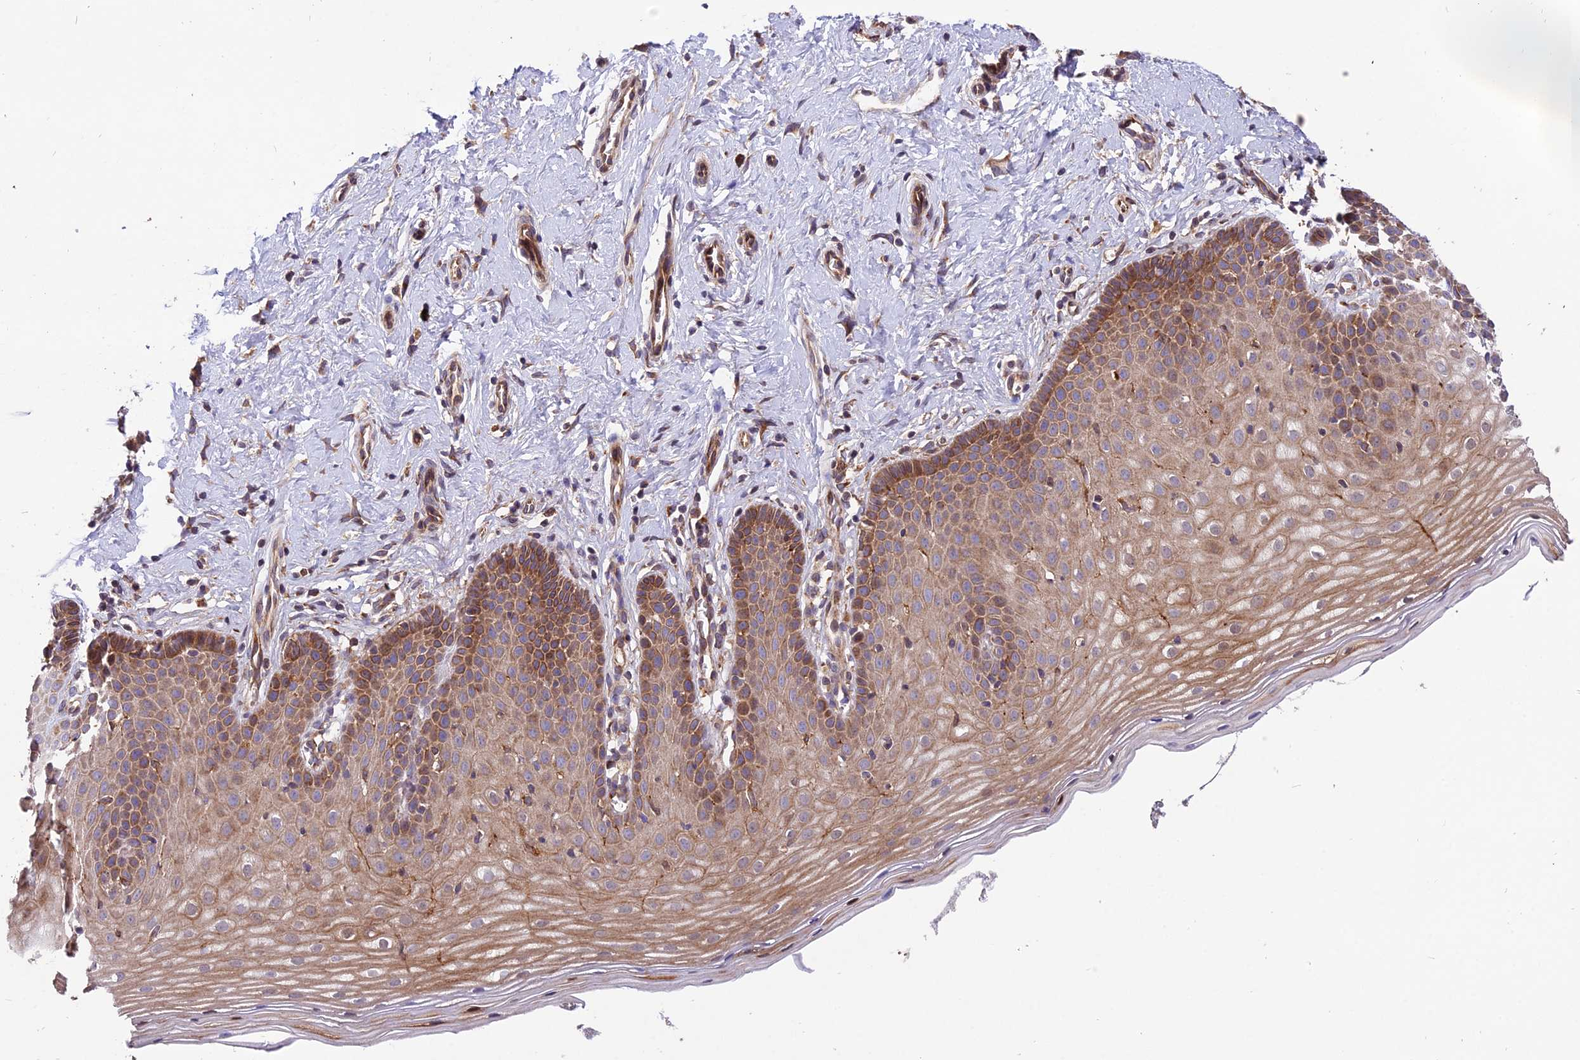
{"staining": {"intensity": "moderate", "quantity": ">75%", "location": "cytoplasmic/membranous"}, "tissue": "cervix", "cell_type": "Glandular cells", "image_type": "normal", "snomed": [{"axis": "morphology", "description": "Normal tissue, NOS"}, {"axis": "topography", "description": "Cervix"}], "caption": "Moderate cytoplasmic/membranous expression for a protein is seen in about >75% of glandular cells of unremarkable cervix using IHC.", "gene": "ROCK1", "patient": {"sex": "female", "age": 36}}